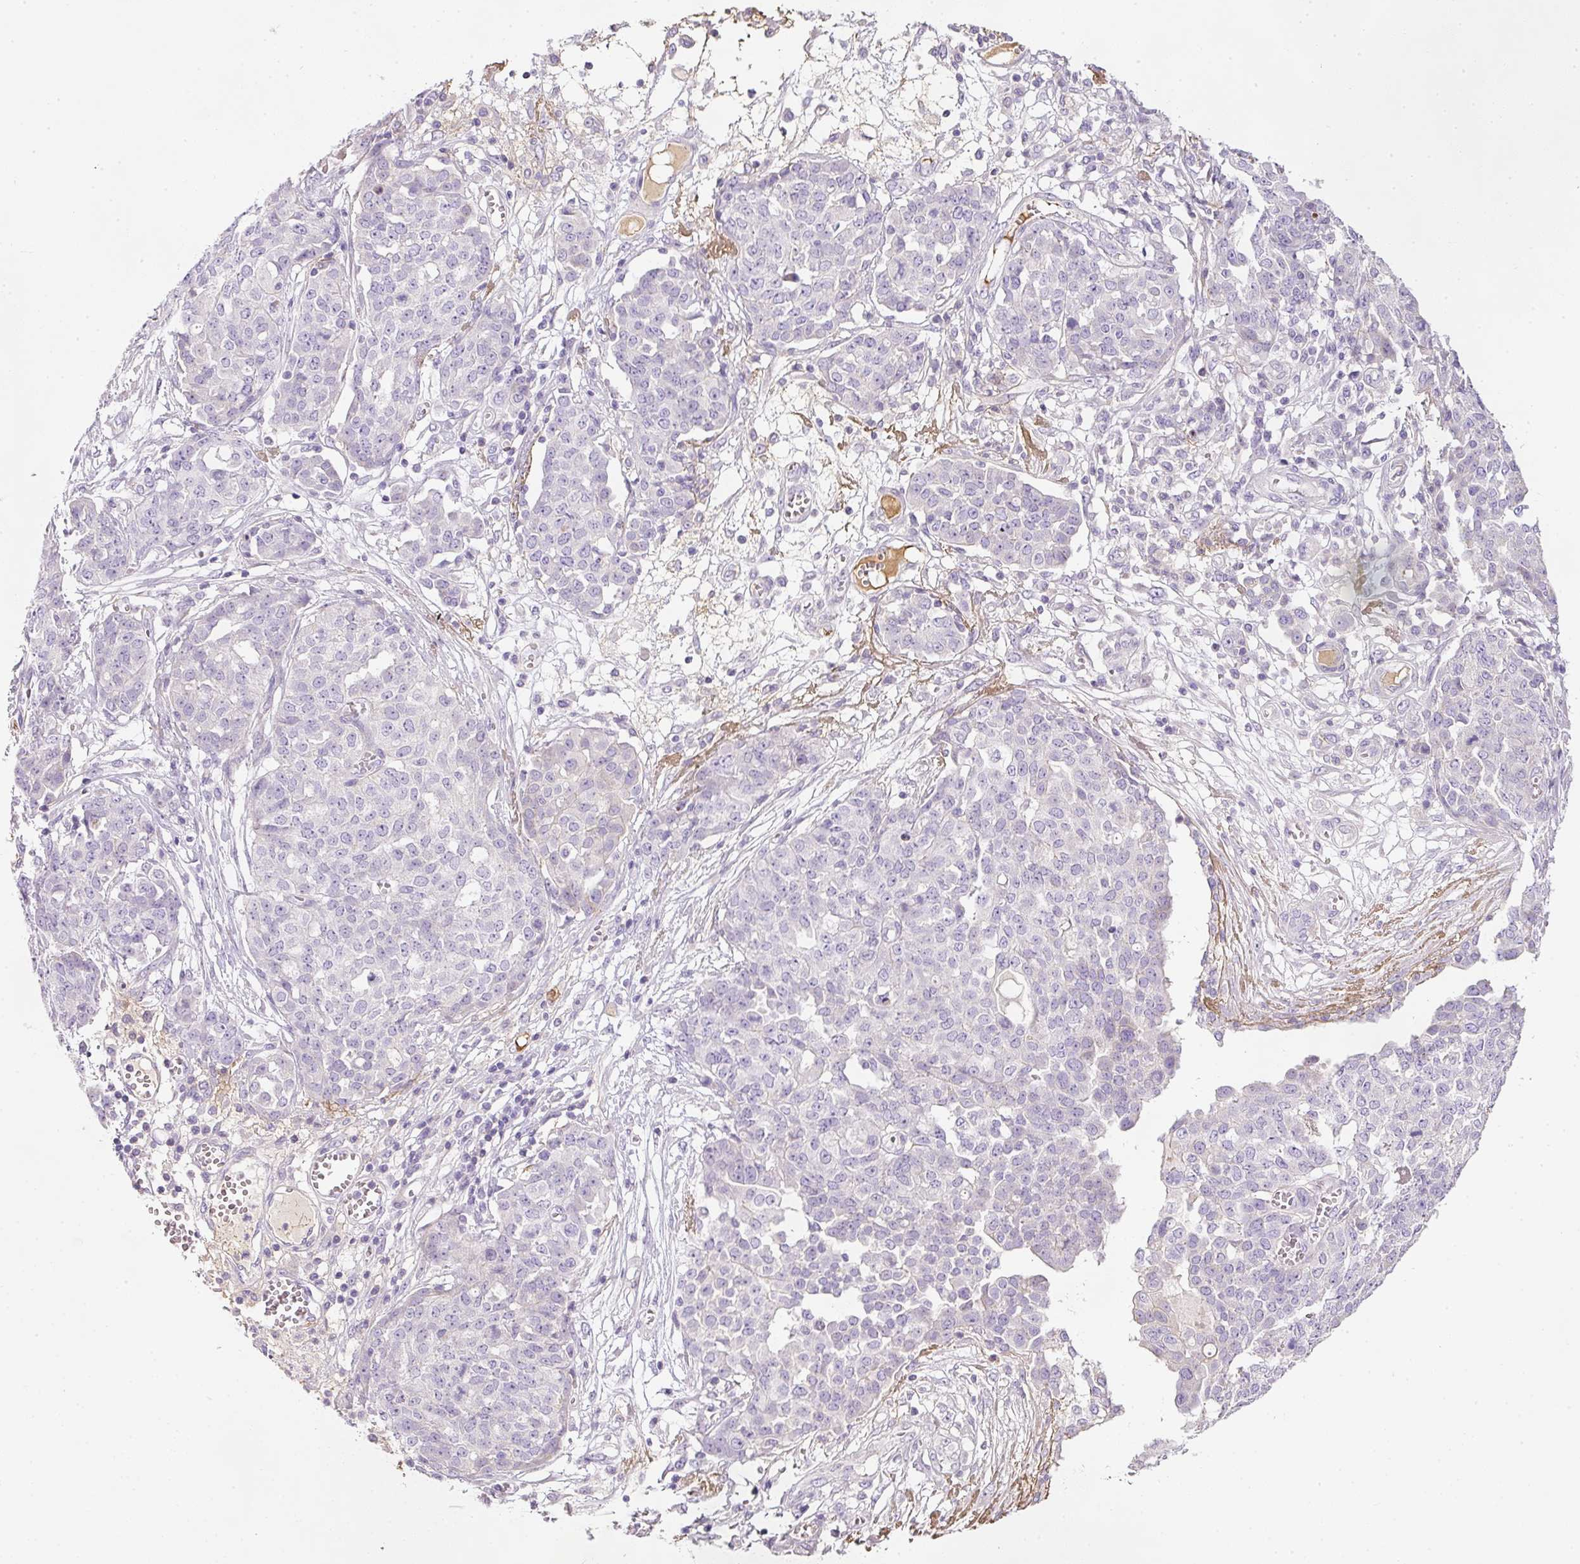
{"staining": {"intensity": "negative", "quantity": "none", "location": "none"}, "tissue": "ovarian cancer", "cell_type": "Tumor cells", "image_type": "cancer", "snomed": [{"axis": "morphology", "description": "Cystadenocarcinoma, serous, NOS"}, {"axis": "topography", "description": "Soft tissue"}, {"axis": "topography", "description": "Ovary"}], "caption": "IHC histopathology image of neoplastic tissue: human ovarian serous cystadenocarcinoma stained with DAB exhibits no significant protein positivity in tumor cells.", "gene": "KPNA5", "patient": {"sex": "female", "age": 57}}